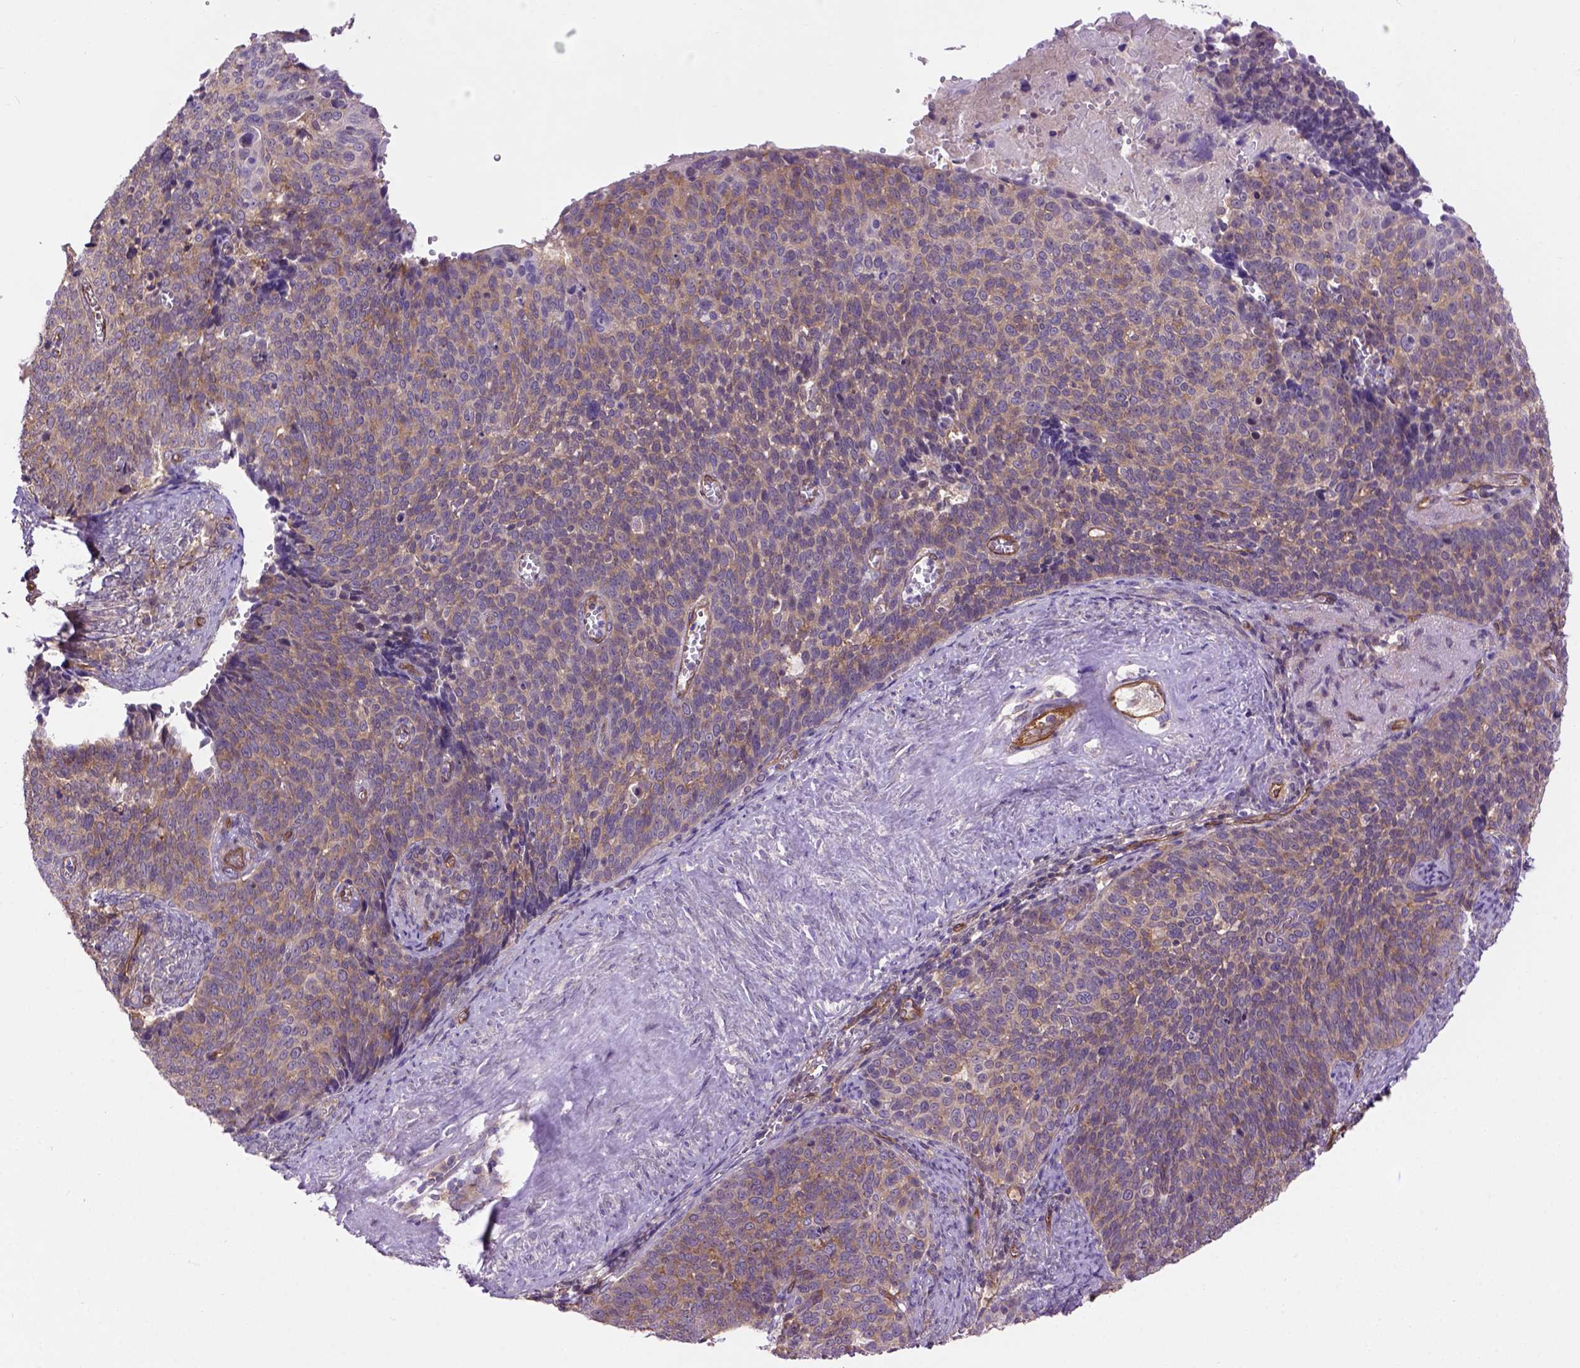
{"staining": {"intensity": "moderate", "quantity": ">75%", "location": "cytoplasmic/membranous"}, "tissue": "cervical cancer", "cell_type": "Tumor cells", "image_type": "cancer", "snomed": [{"axis": "morphology", "description": "Normal tissue, NOS"}, {"axis": "morphology", "description": "Squamous cell carcinoma, NOS"}, {"axis": "topography", "description": "Cervix"}], "caption": "This micrograph demonstrates IHC staining of human cervical cancer, with medium moderate cytoplasmic/membranous staining in about >75% of tumor cells.", "gene": "CASKIN2", "patient": {"sex": "female", "age": 39}}